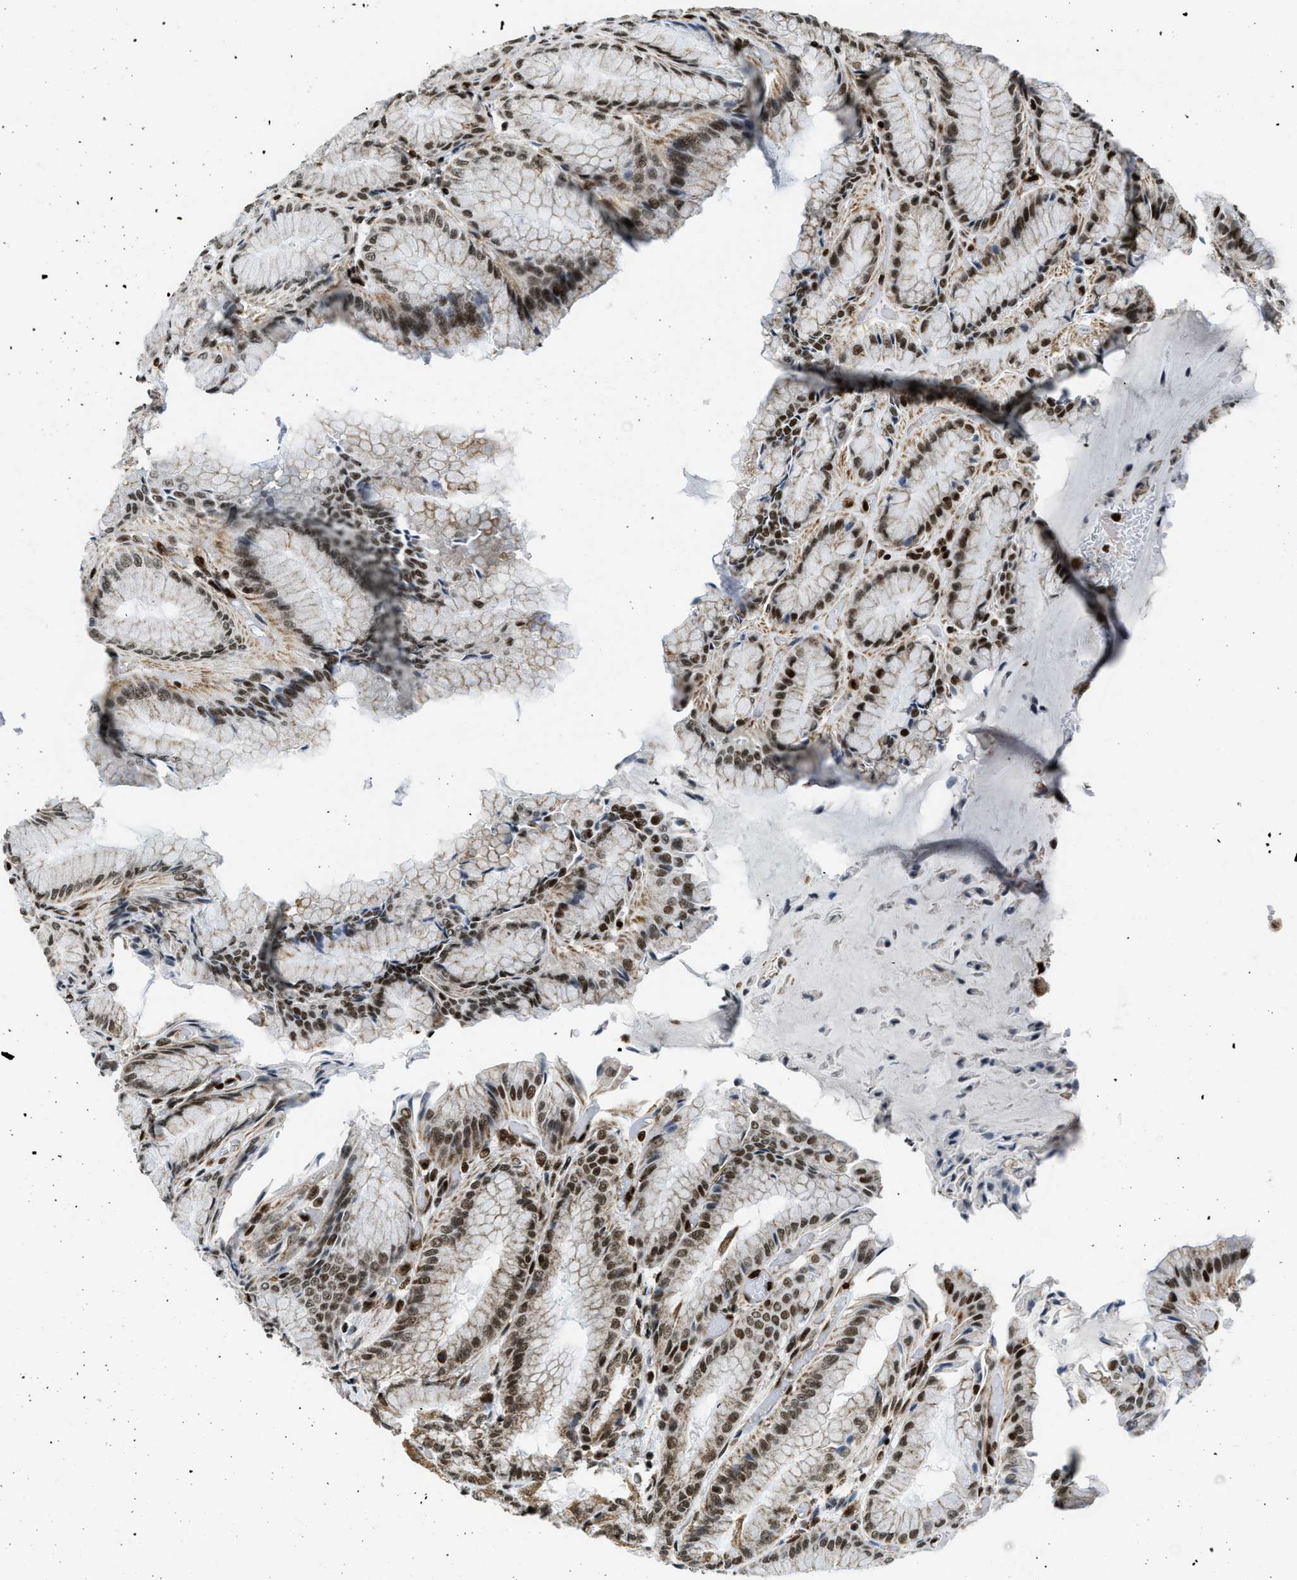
{"staining": {"intensity": "strong", "quantity": ">75%", "location": "cytoplasmic/membranous,nuclear"}, "tissue": "stomach", "cell_type": "Glandular cells", "image_type": "normal", "snomed": [{"axis": "morphology", "description": "Normal tissue, NOS"}, {"axis": "topography", "description": "Stomach, upper"}], "caption": "Protein expression by IHC reveals strong cytoplasmic/membranous,nuclear positivity in approximately >75% of glandular cells in unremarkable stomach. (DAB (3,3'-diaminobenzidine) = brown stain, brightfield microscopy at high magnification).", "gene": "GABPB1", "patient": {"sex": "male", "age": 72}}